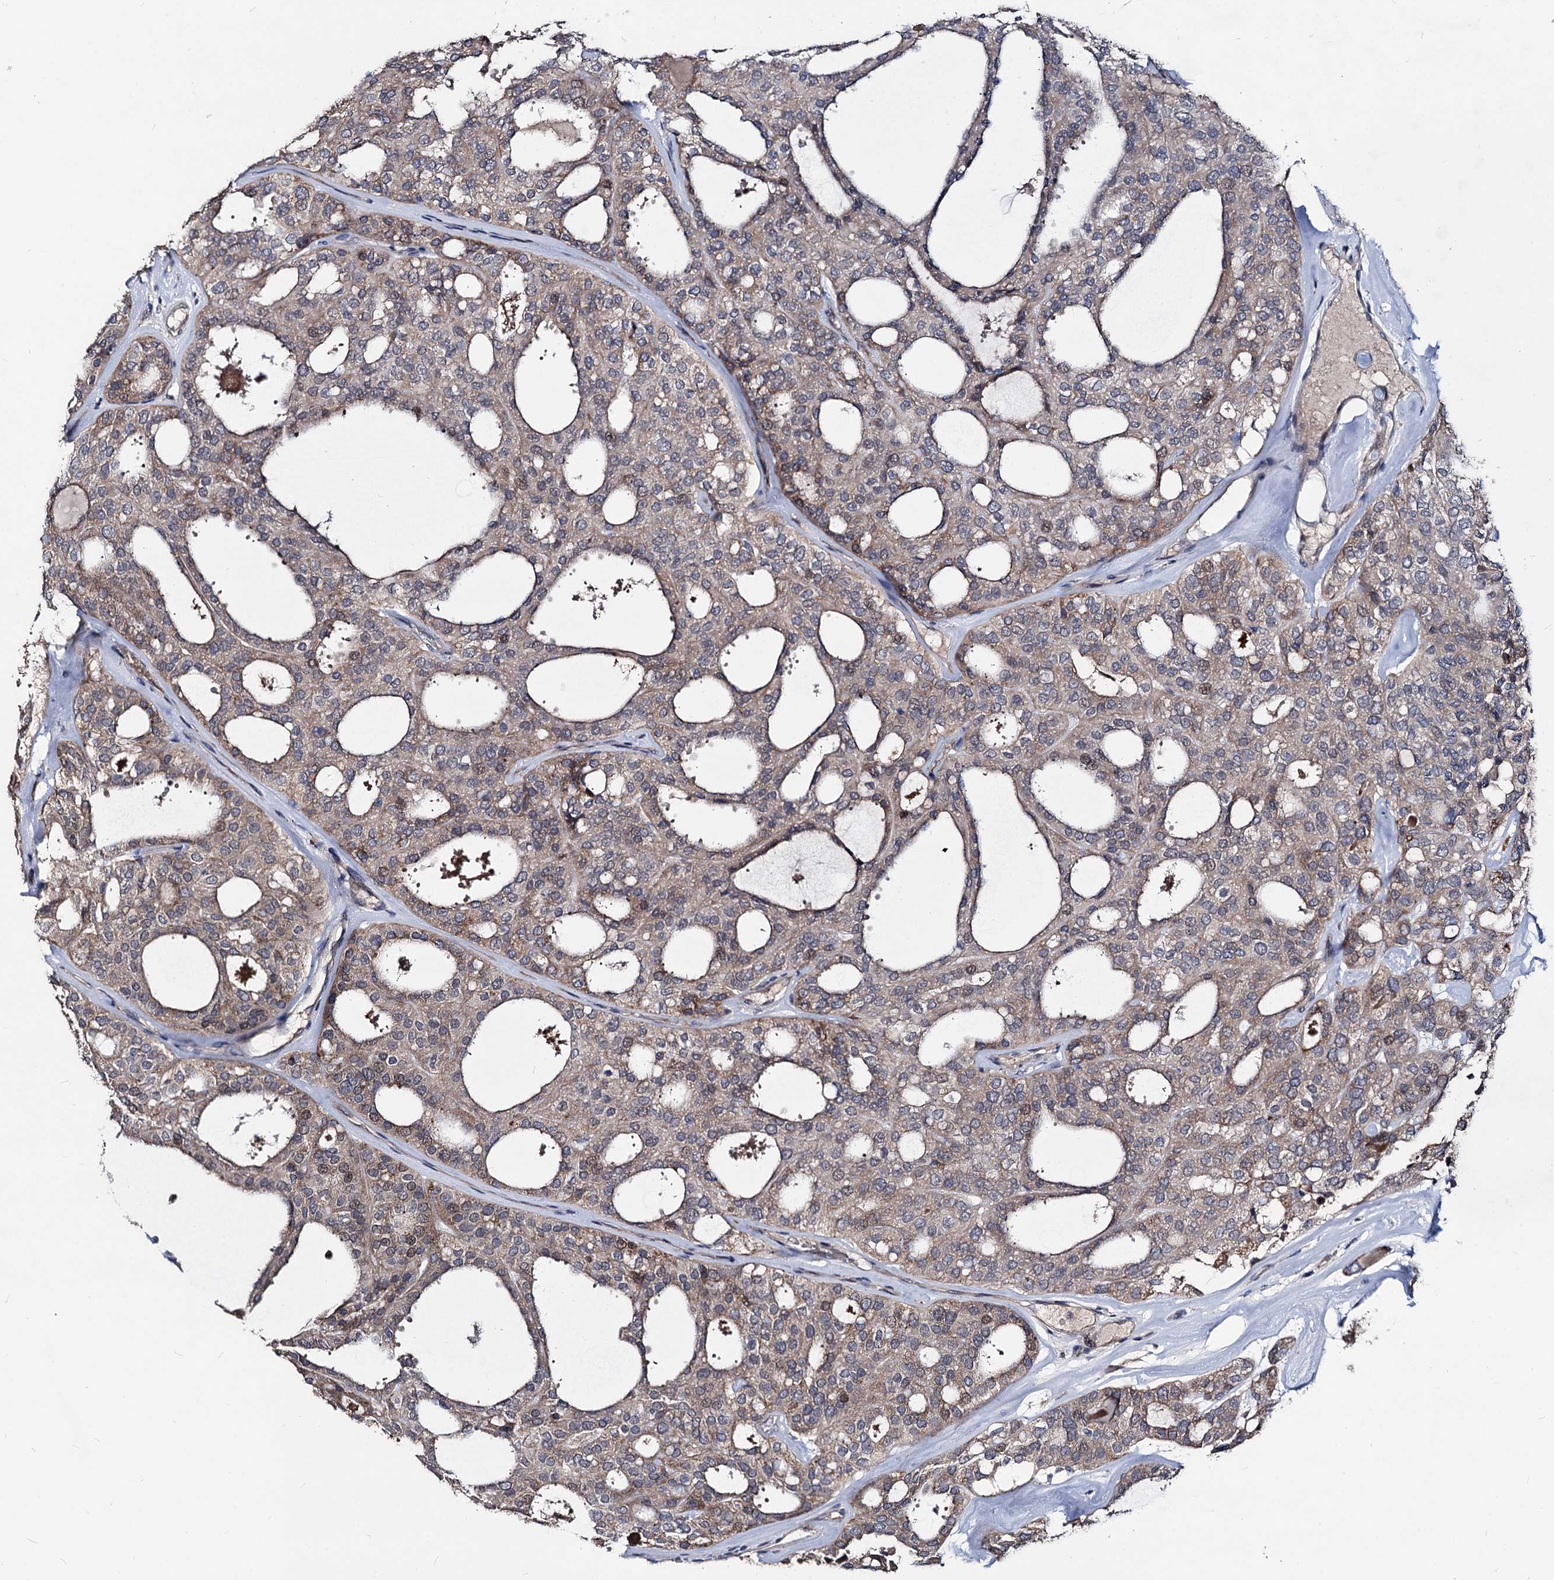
{"staining": {"intensity": "weak", "quantity": "25%-75%", "location": "cytoplasmic/membranous,nuclear"}, "tissue": "thyroid cancer", "cell_type": "Tumor cells", "image_type": "cancer", "snomed": [{"axis": "morphology", "description": "Follicular adenoma carcinoma, NOS"}, {"axis": "topography", "description": "Thyroid gland"}], "caption": "The image displays staining of thyroid cancer, revealing weak cytoplasmic/membranous and nuclear protein expression (brown color) within tumor cells.", "gene": "SMAGP", "patient": {"sex": "male", "age": 75}}